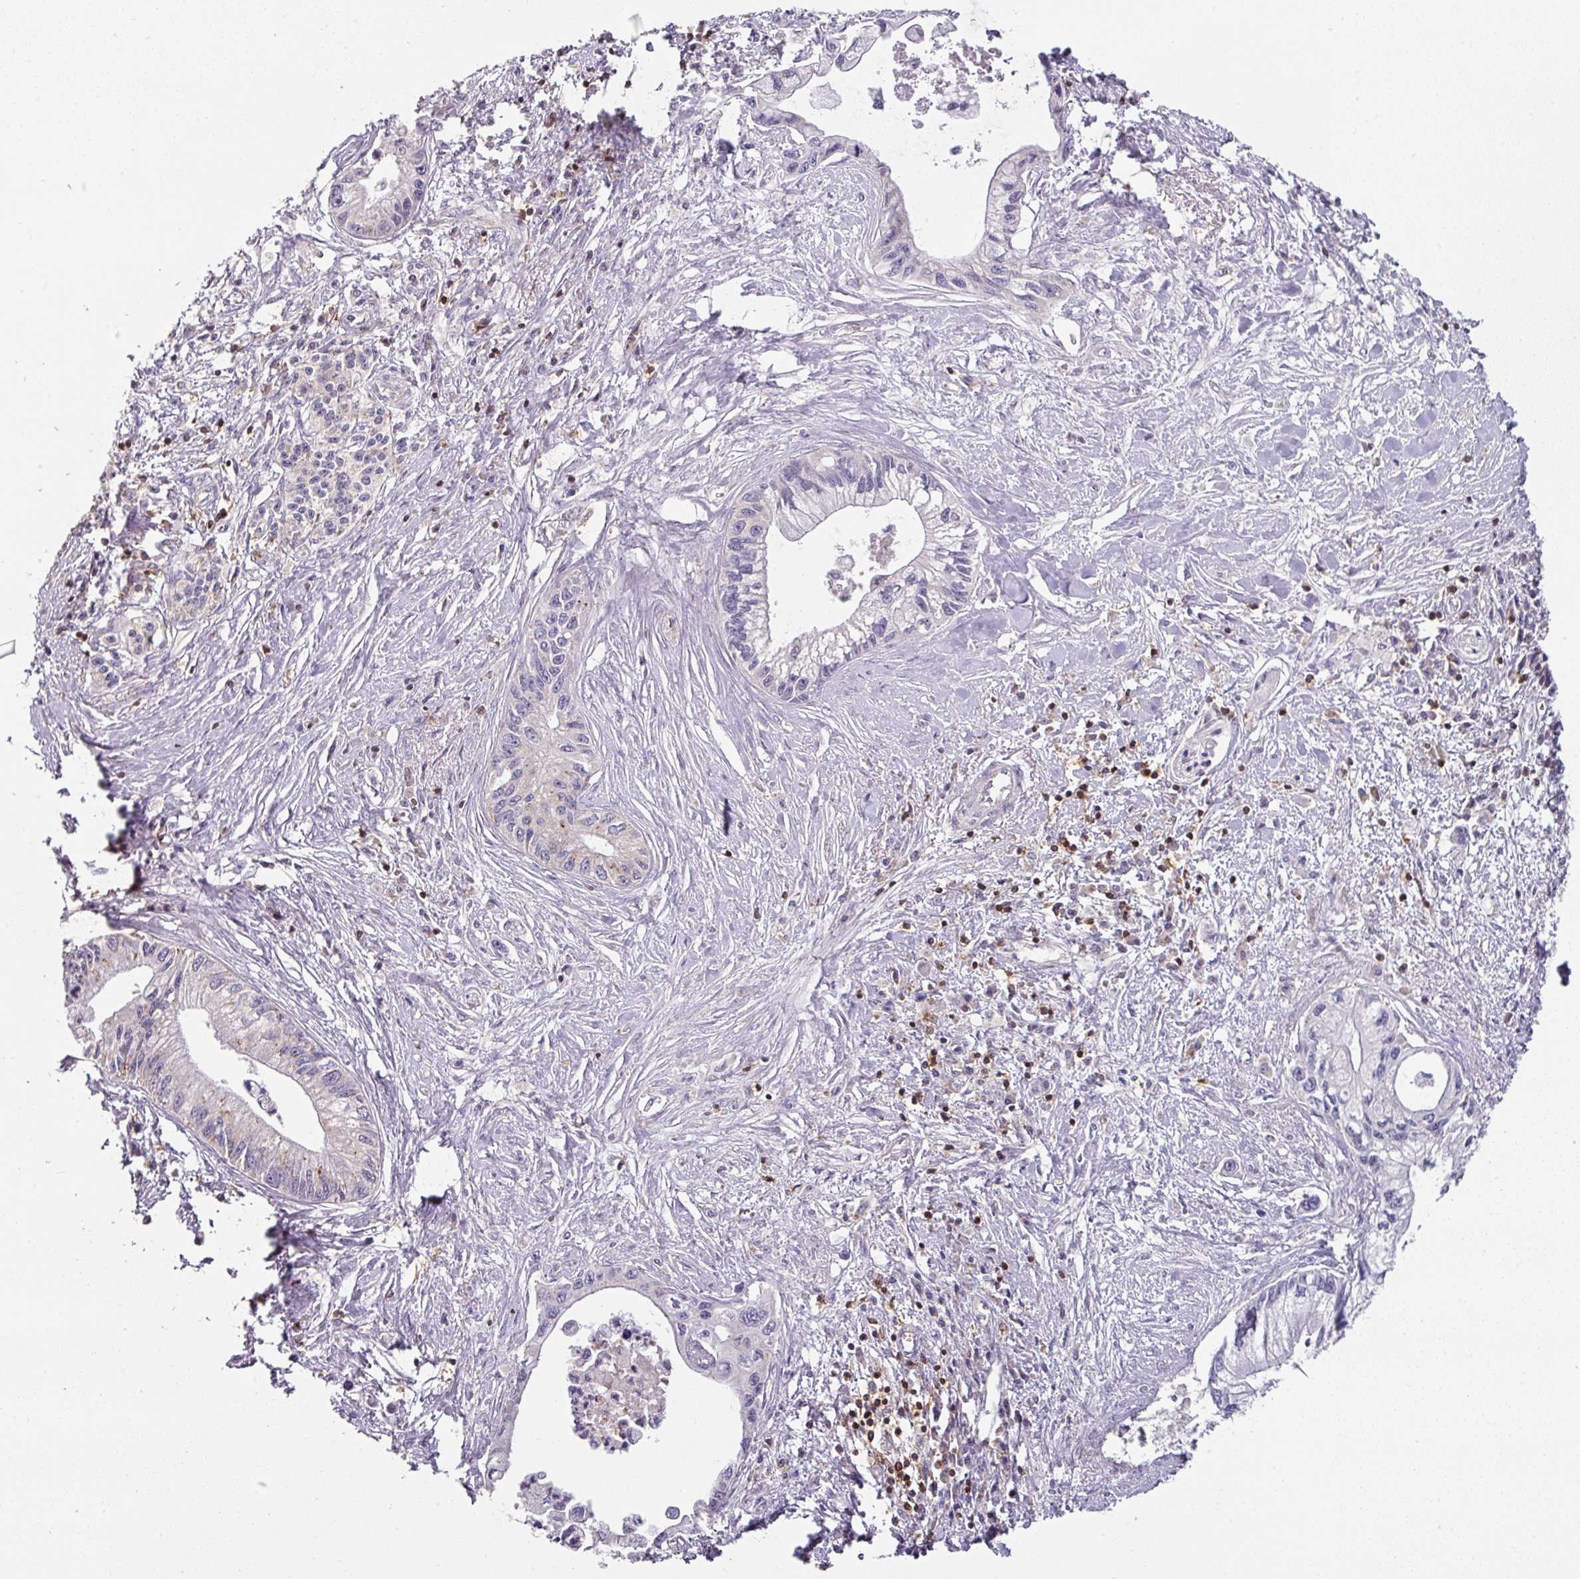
{"staining": {"intensity": "negative", "quantity": "none", "location": "none"}, "tissue": "pancreatic cancer", "cell_type": "Tumor cells", "image_type": "cancer", "snomed": [{"axis": "morphology", "description": "Adenocarcinoma, NOS"}, {"axis": "topography", "description": "Pancreas"}], "caption": "Adenocarcinoma (pancreatic) stained for a protein using immunohistochemistry reveals no staining tumor cells.", "gene": "CD3G", "patient": {"sex": "male", "age": 61}}